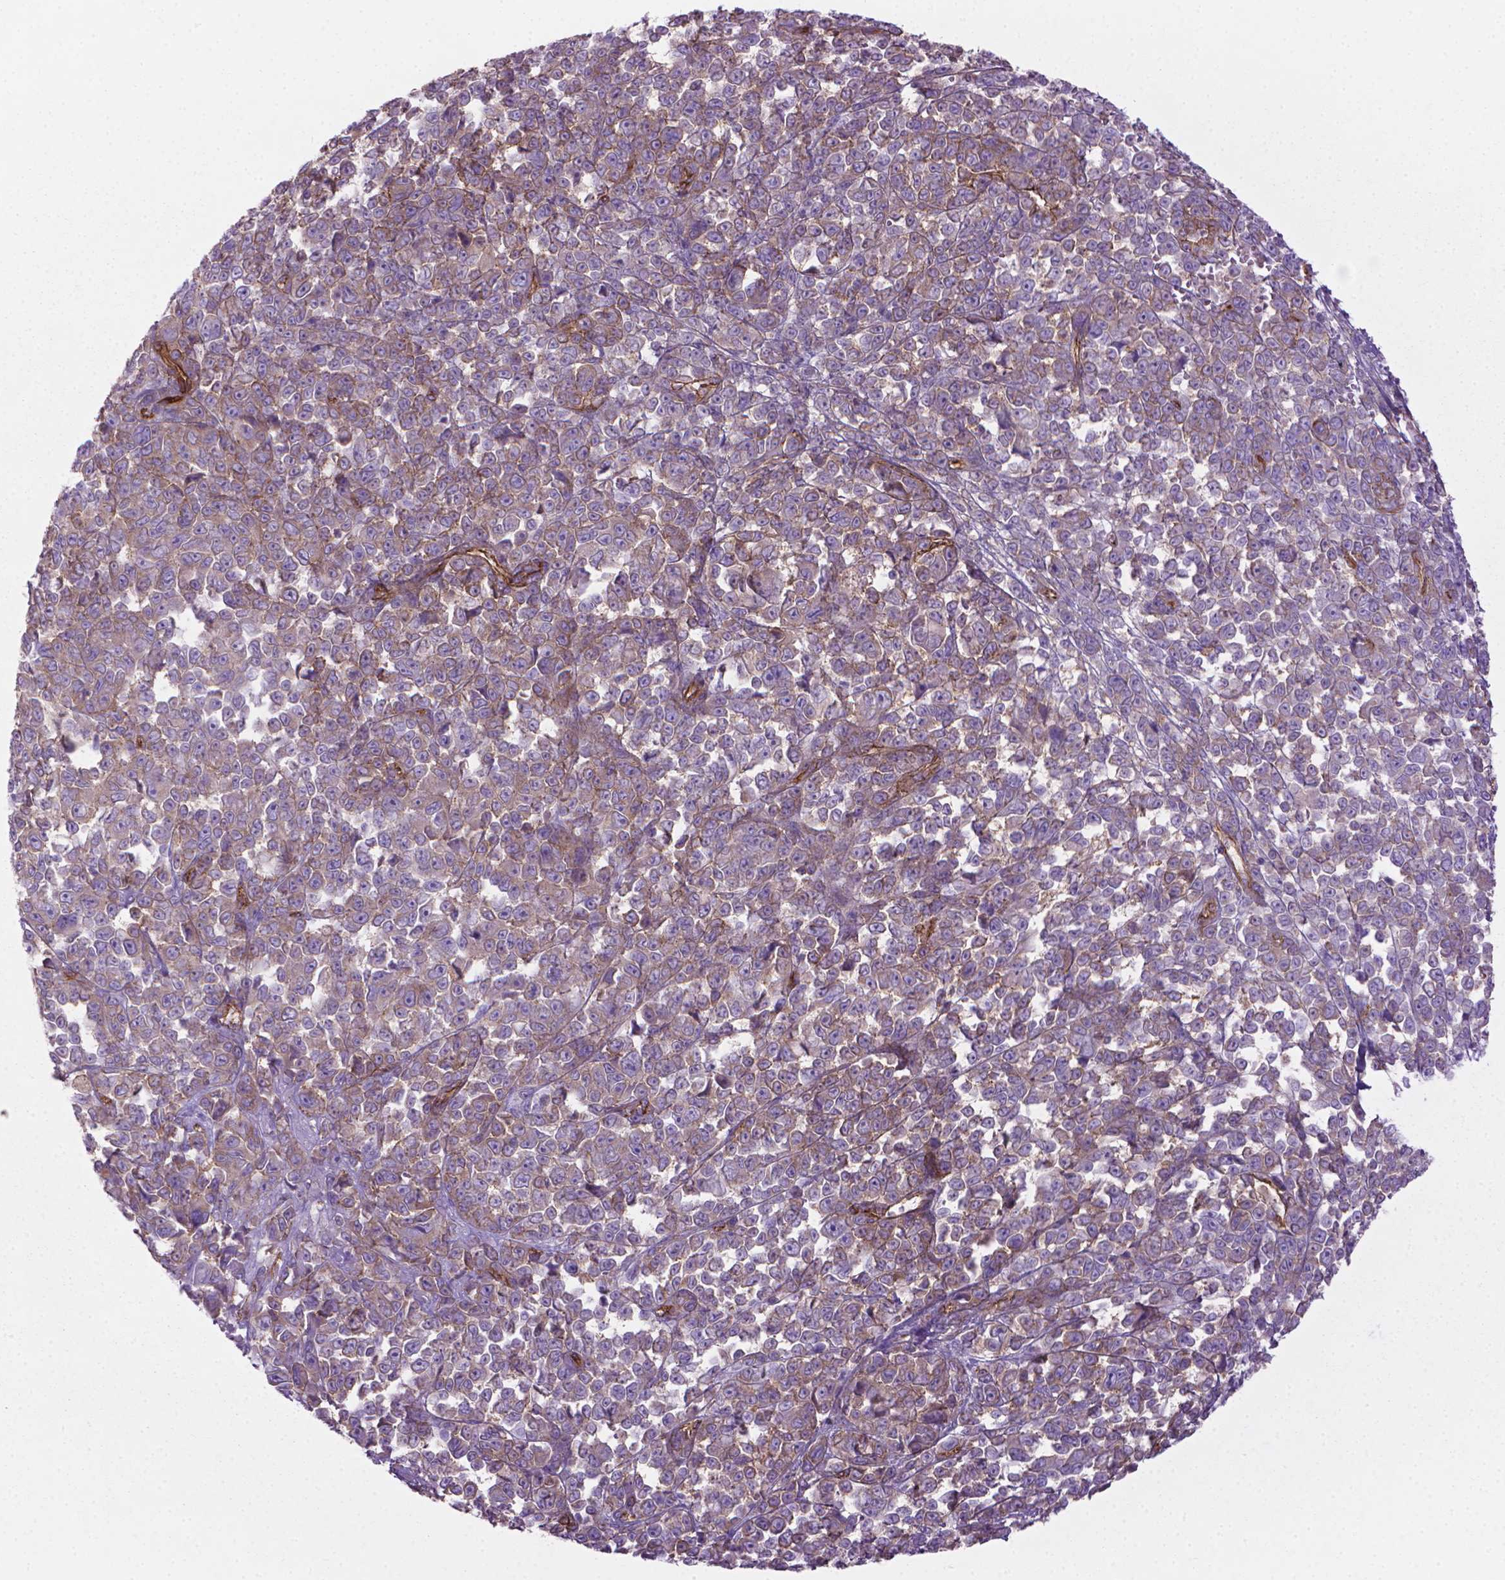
{"staining": {"intensity": "weak", "quantity": "<25%", "location": "cytoplasmic/membranous"}, "tissue": "melanoma", "cell_type": "Tumor cells", "image_type": "cancer", "snomed": [{"axis": "morphology", "description": "Malignant melanoma, NOS"}, {"axis": "topography", "description": "Skin"}], "caption": "Tumor cells are negative for protein expression in human melanoma. The staining is performed using DAB (3,3'-diaminobenzidine) brown chromogen with nuclei counter-stained in using hematoxylin.", "gene": "TENT5A", "patient": {"sex": "female", "age": 95}}